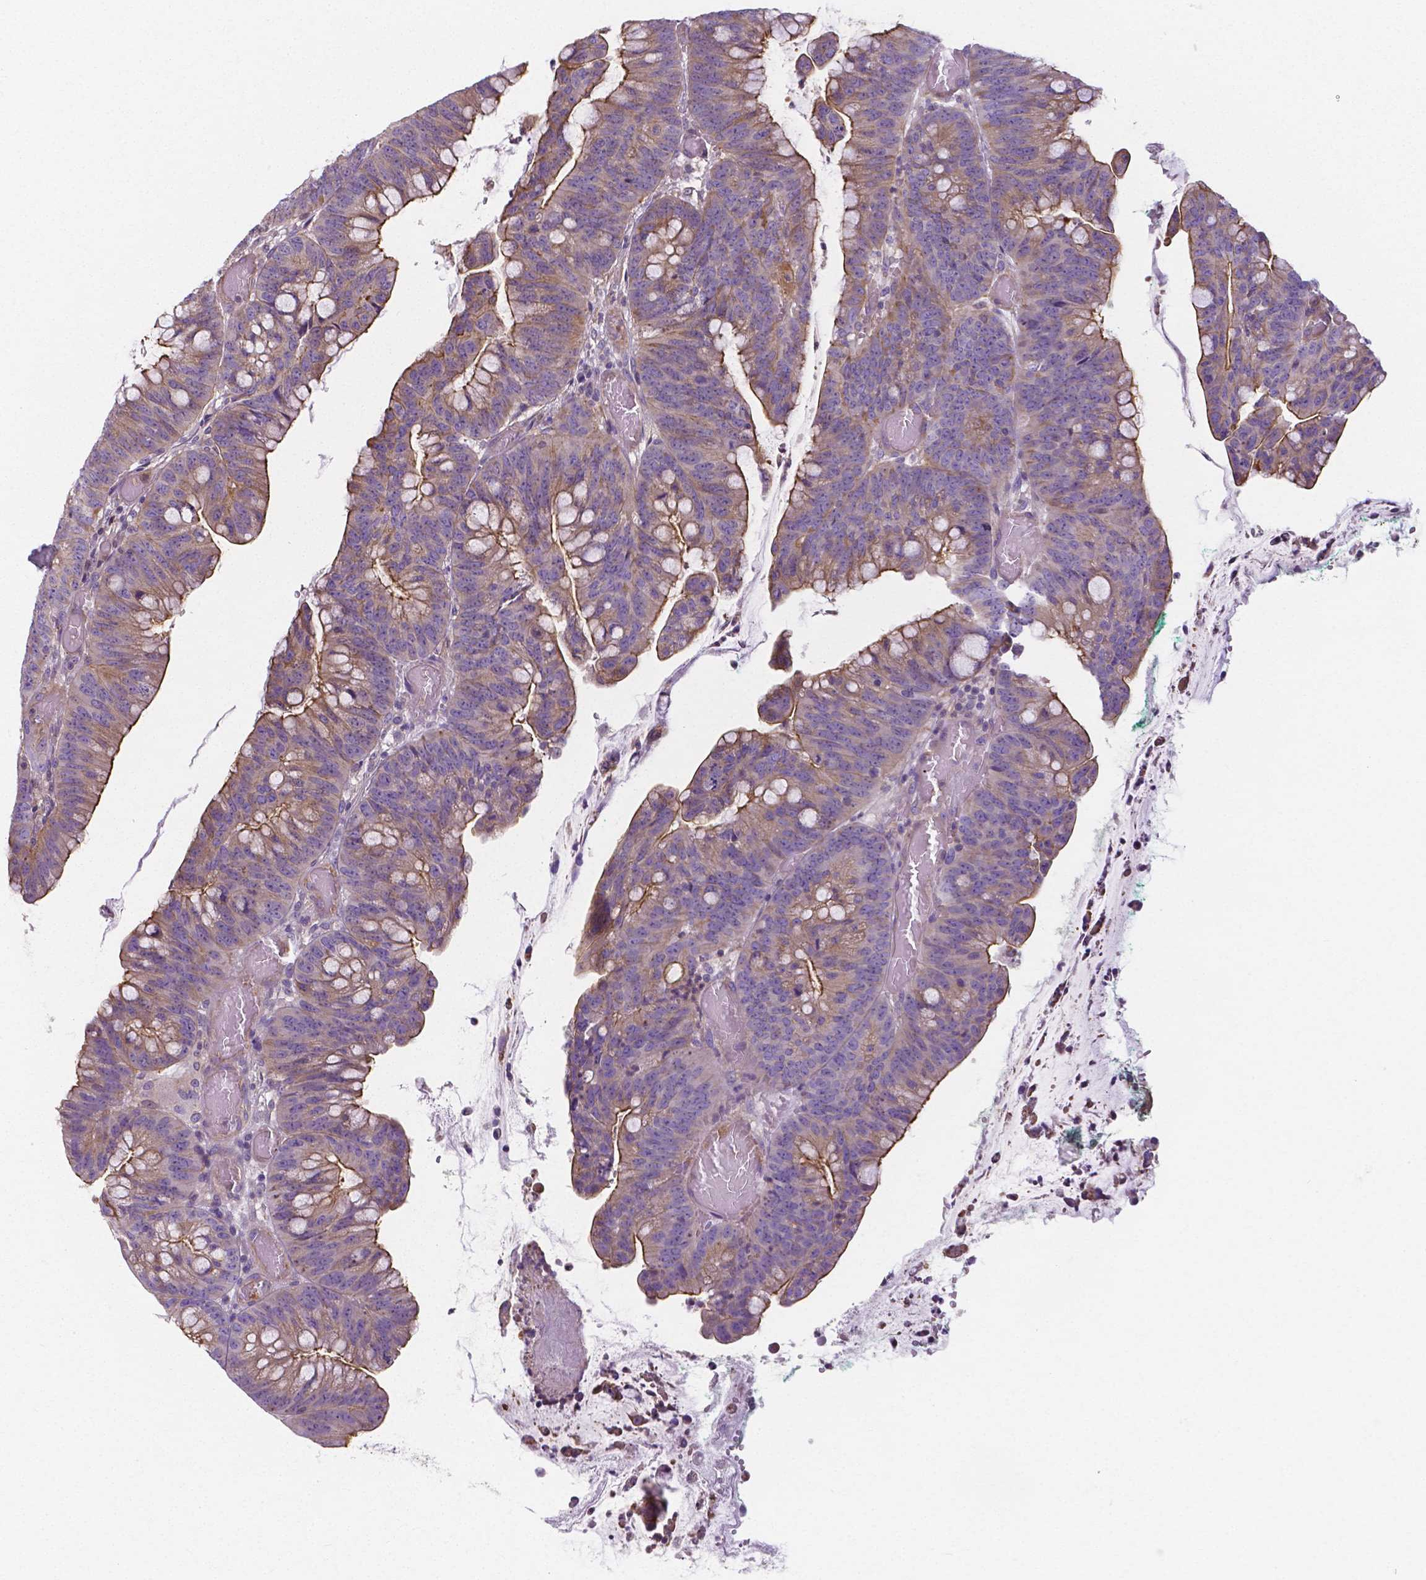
{"staining": {"intensity": "moderate", "quantity": "25%-75%", "location": "cytoplasmic/membranous"}, "tissue": "colorectal cancer", "cell_type": "Tumor cells", "image_type": "cancer", "snomed": [{"axis": "morphology", "description": "Adenocarcinoma, NOS"}, {"axis": "topography", "description": "Colon"}], "caption": "An immunohistochemistry (IHC) micrograph of neoplastic tissue is shown. Protein staining in brown highlights moderate cytoplasmic/membranous positivity in colorectal cancer (adenocarcinoma) within tumor cells. (Brightfield microscopy of DAB IHC at high magnification).", "gene": "CRMP1", "patient": {"sex": "male", "age": 62}}